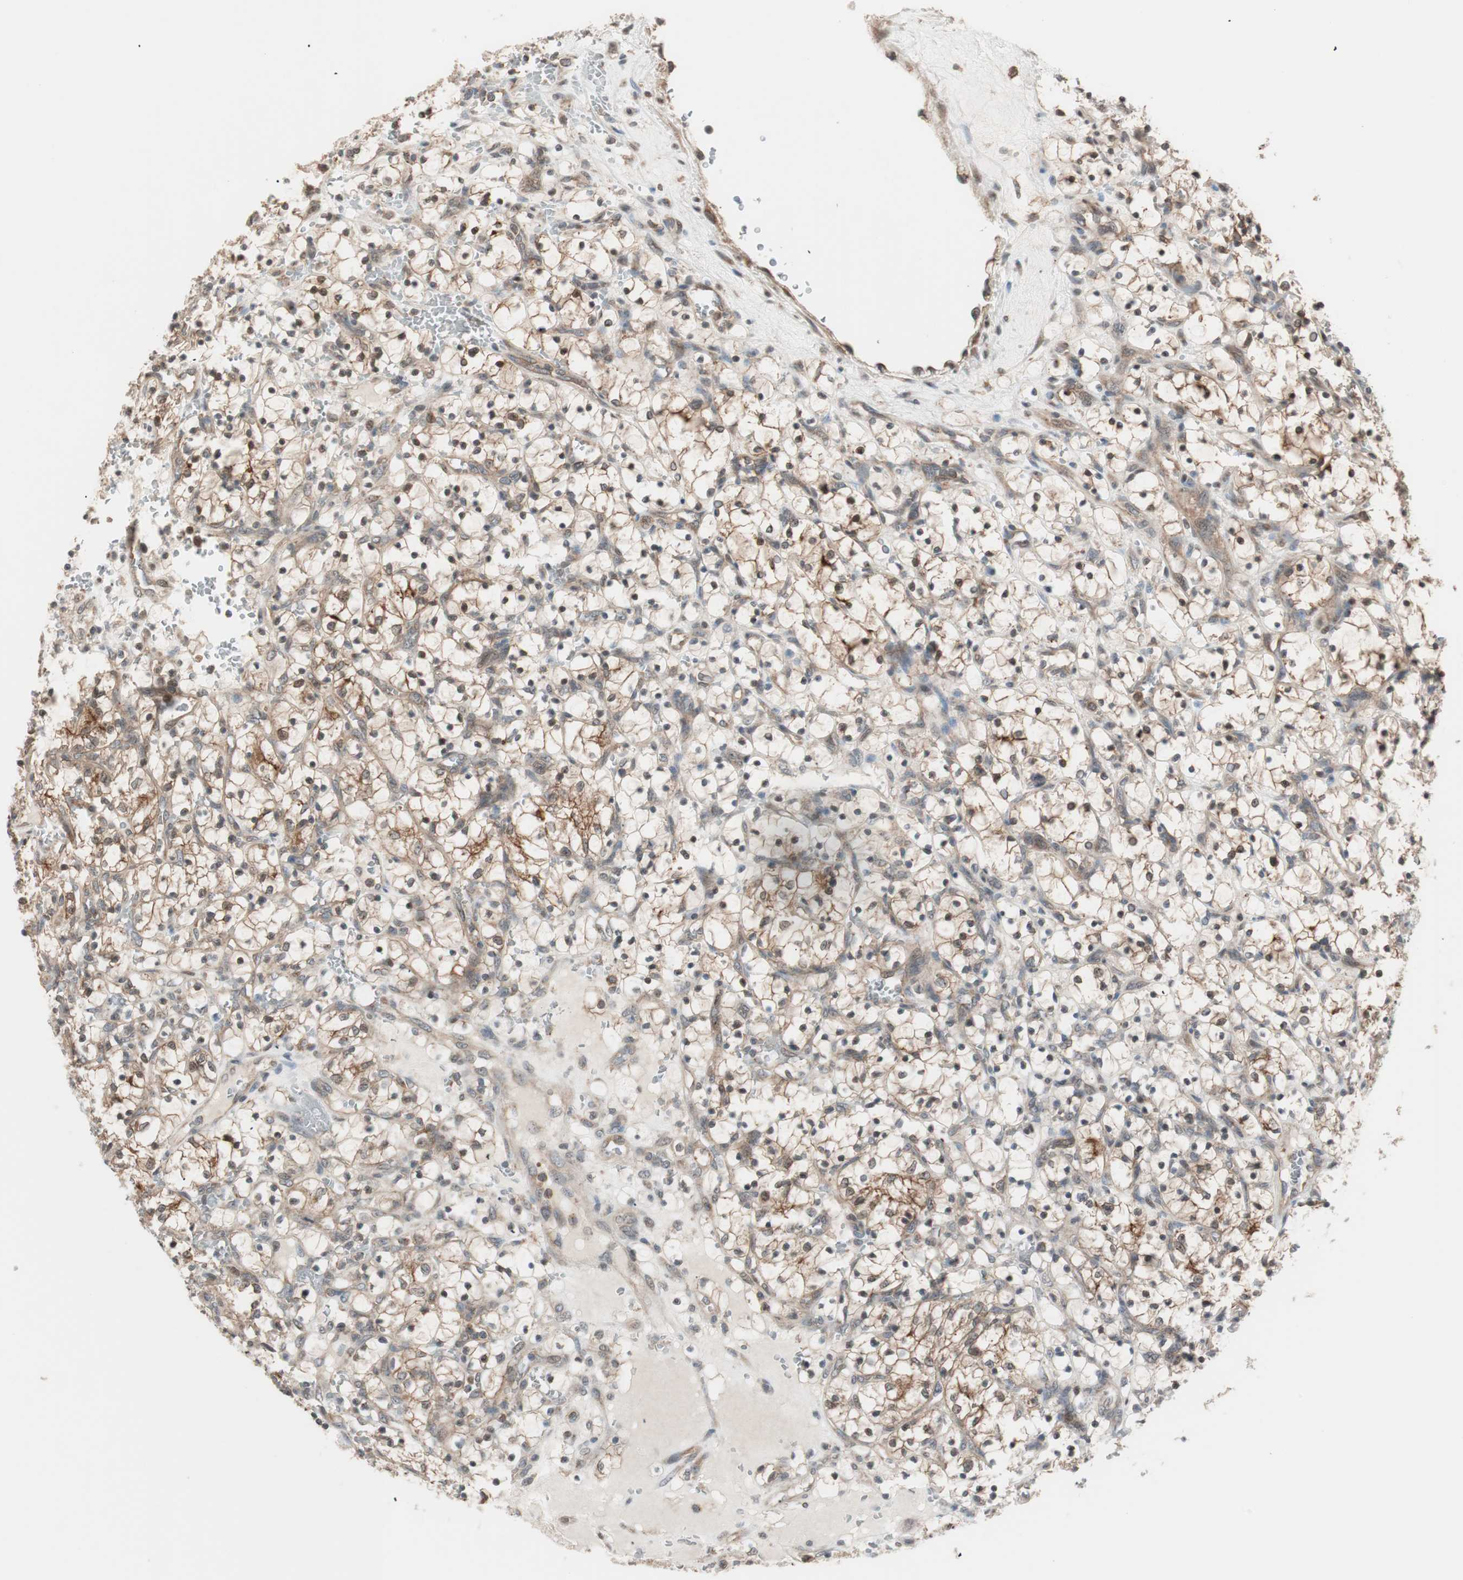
{"staining": {"intensity": "weak", "quantity": ">75%", "location": "cytoplasmic/membranous"}, "tissue": "renal cancer", "cell_type": "Tumor cells", "image_type": "cancer", "snomed": [{"axis": "morphology", "description": "Adenocarcinoma, NOS"}, {"axis": "topography", "description": "Kidney"}], "caption": "Weak cytoplasmic/membranous protein expression is seen in about >75% of tumor cells in renal cancer (adenocarcinoma). (Stains: DAB in brown, nuclei in blue, Microscopy: brightfield microscopy at high magnification).", "gene": "FBXO5", "patient": {"sex": "female", "age": 69}}